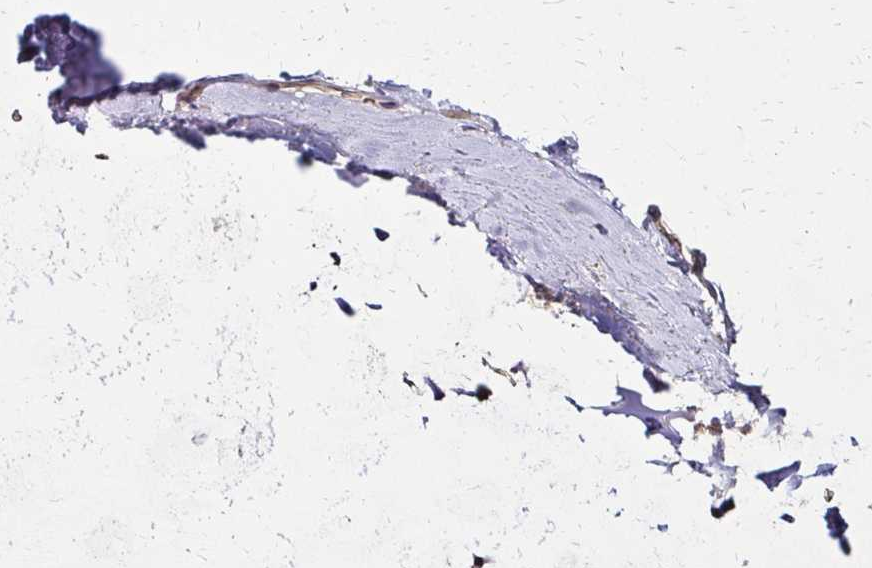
{"staining": {"intensity": "weak", "quantity": ">75%", "location": "cytoplasmic/membranous"}, "tissue": "soft tissue", "cell_type": "Chondrocytes", "image_type": "normal", "snomed": [{"axis": "morphology", "description": "Normal tissue, NOS"}, {"axis": "topography", "description": "Lymph node"}, {"axis": "topography", "description": "Cartilage tissue"}, {"axis": "topography", "description": "Bronchus"}], "caption": "Human soft tissue stained for a protein (brown) displays weak cytoplasmic/membranous positive positivity in approximately >75% of chondrocytes.", "gene": "IDUA", "patient": {"sex": "female", "age": 70}}